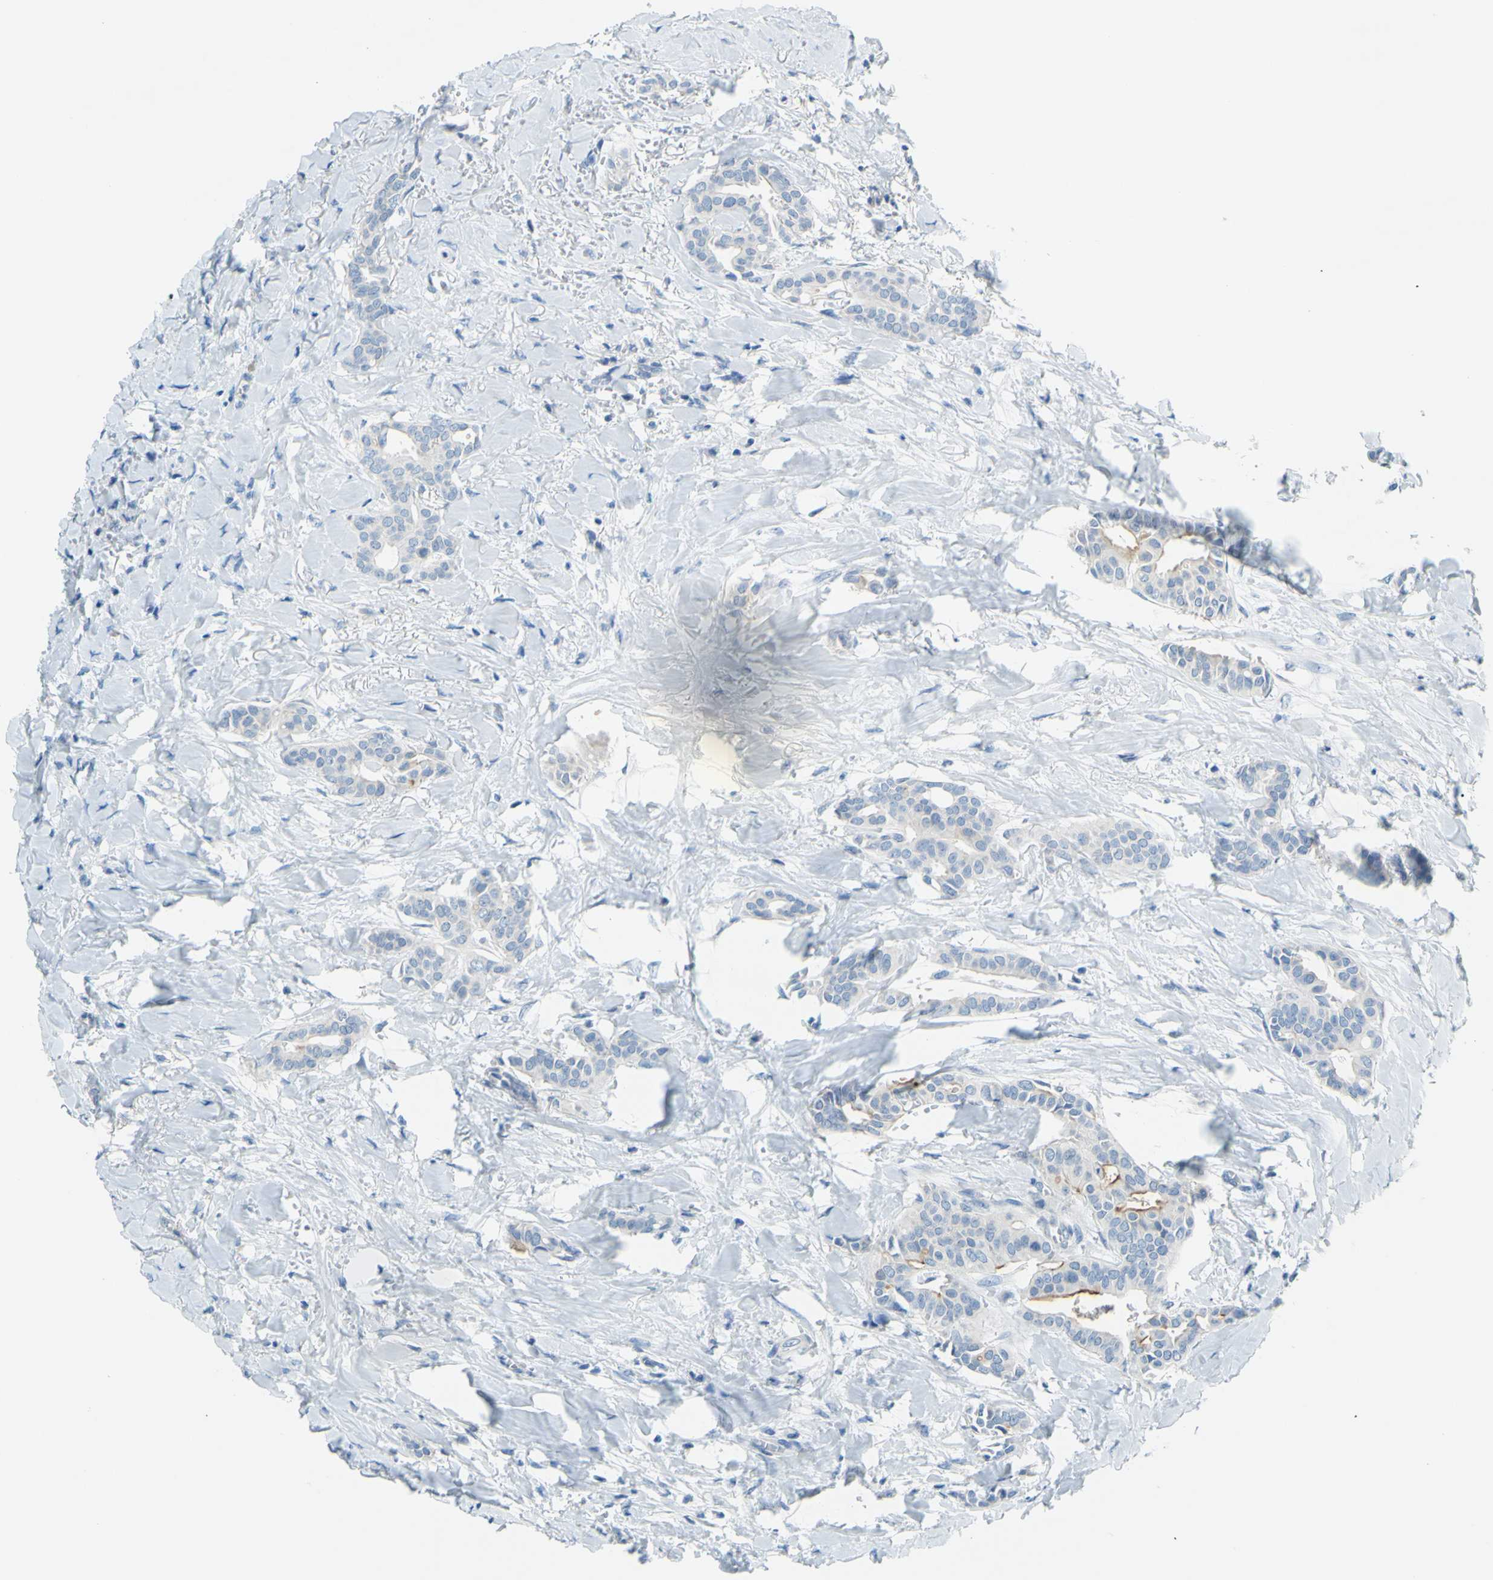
{"staining": {"intensity": "moderate", "quantity": "<25%", "location": "cytoplasmic/membranous"}, "tissue": "head and neck cancer", "cell_type": "Tumor cells", "image_type": "cancer", "snomed": [{"axis": "morphology", "description": "Adenocarcinoma, NOS"}, {"axis": "topography", "description": "Salivary gland"}, {"axis": "topography", "description": "Head-Neck"}], "caption": "Immunohistochemistry (IHC) photomicrograph of adenocarcinoma (head and neck) stained for a protein (brown), which reveals low levels of moderate cytoplasmic/membranous expression in about <25% of tumor cells.", "gene": "SLC1A2", "patient": {"sex": "female", "age": 59}}